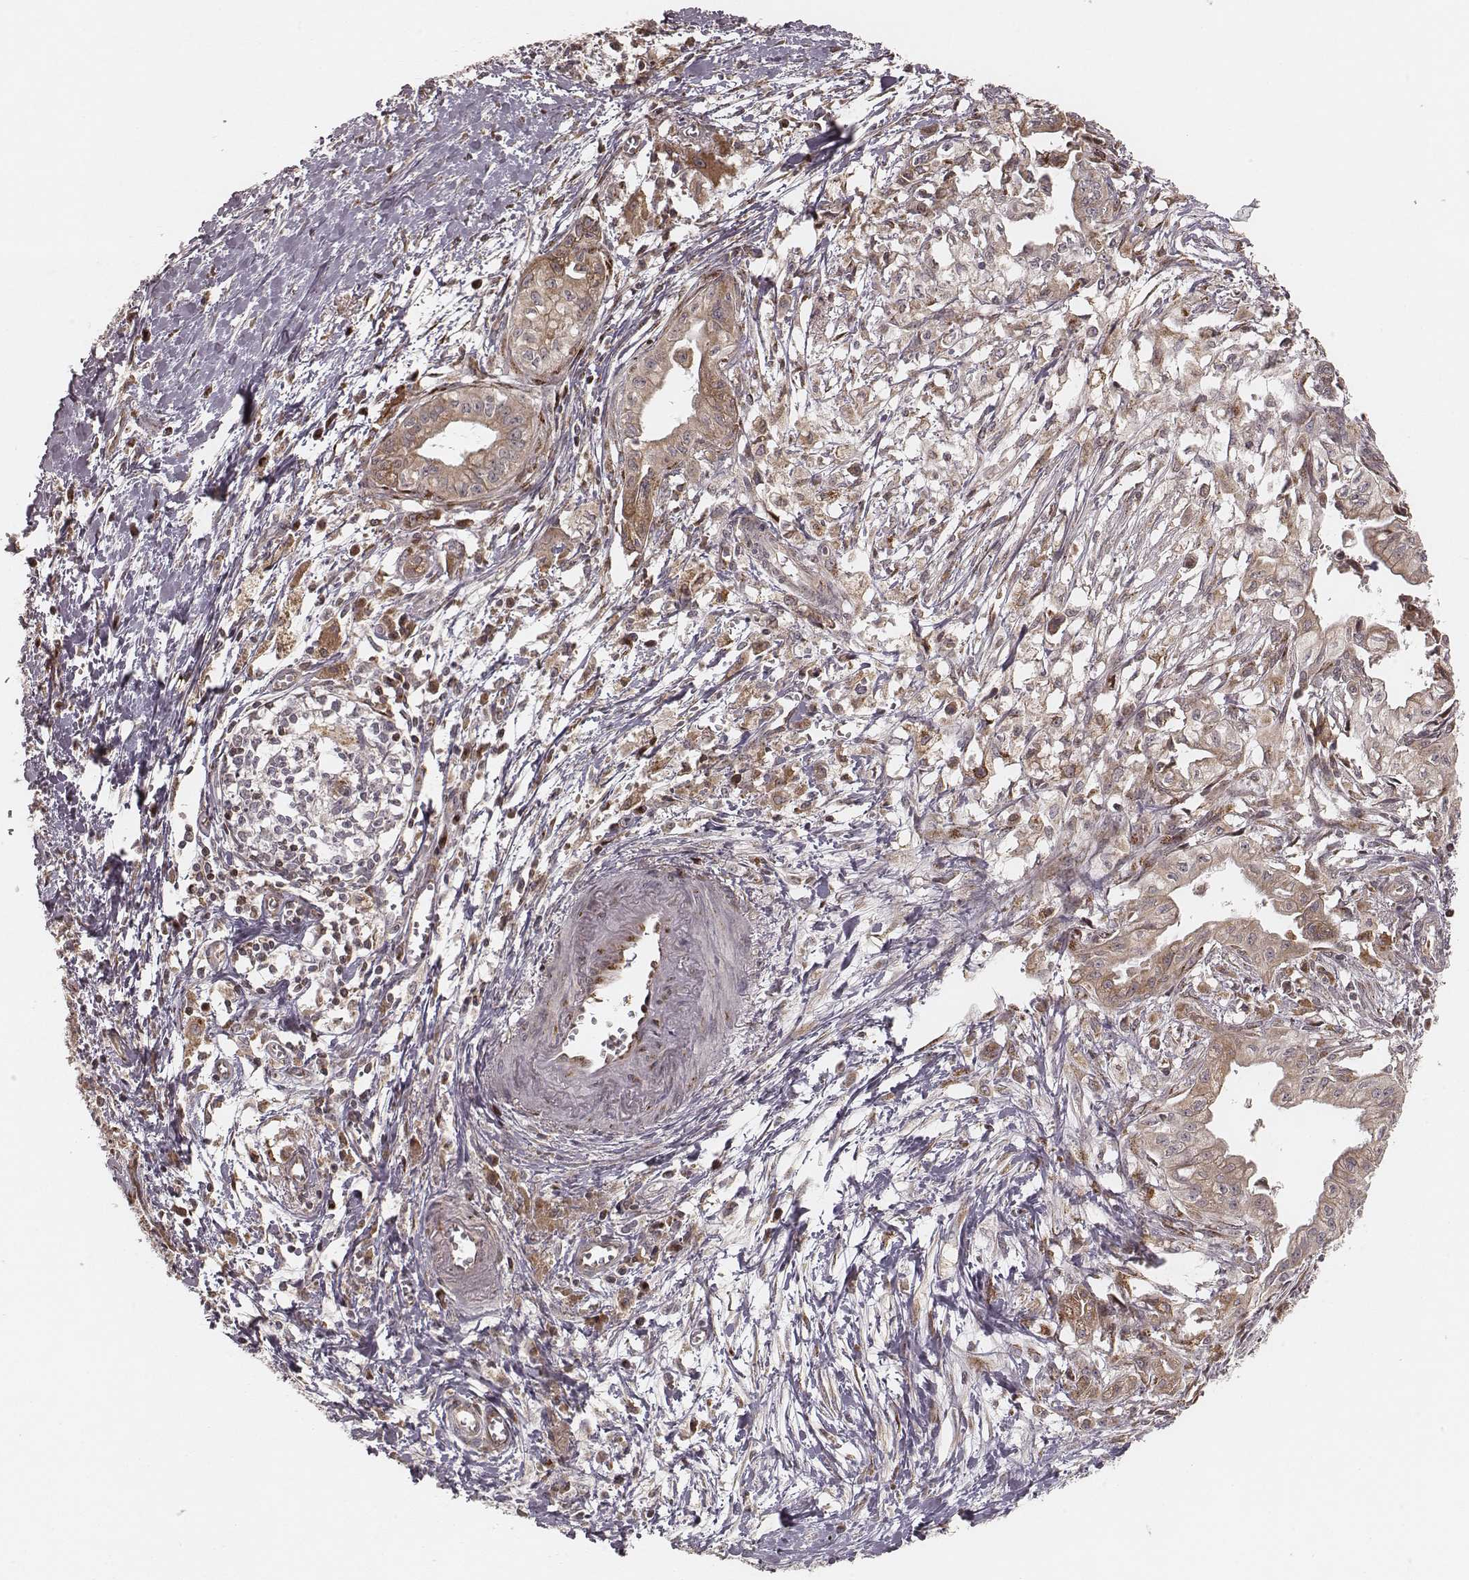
{"staining": {"intensity": "weak", "quantity": ">75%", "location": "cytoplasmic/membranous"}, "tissue": "pancreatic cancer", "cell_type": "Tumor cells", "image_type": "cancer", "snomed": [{"axis": "morphology", "description": "Adenocarcinoma, NOS"}, {"axis": "topography", "description": "Pancreas"}], "caption": "This is an image of IHC staining of pancreatic adenocarcinoma, which shows weak expression in the cytoplasmic/membranous of tumor cells.", "gene": "MYO19", "patient": {"sex": "female", "age": 61}}